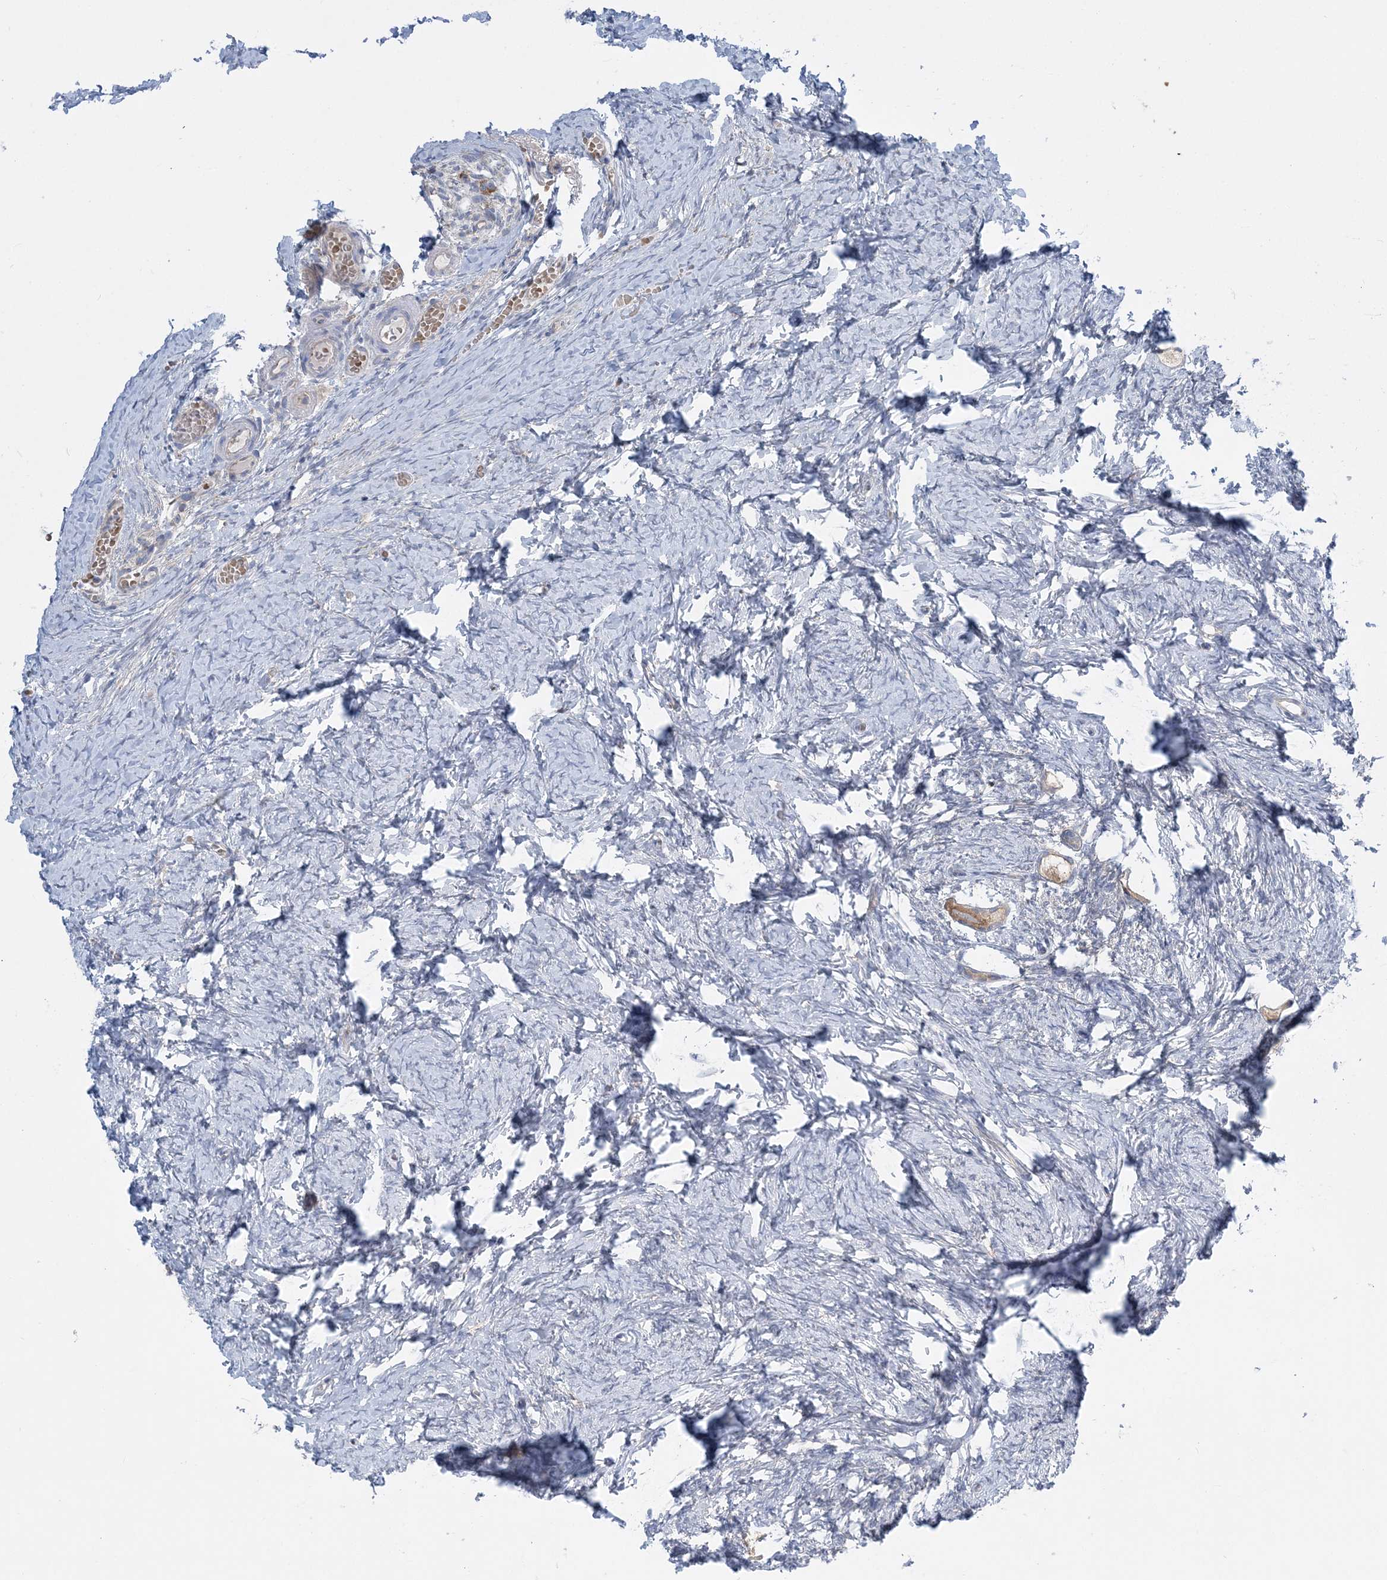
{"staining": {"intensity": "moderate", "quantity": "25%-75%", "location": "cytoplasmic/membranous"}, "tissue": "ovary", "cell_type": "Follicle cells", "image_type": "normal", "snomed": [{"axis": "morphology", "description": "Normal tissue, NOS"}, {"axis": "topography", "description": "Ovary"}], "caption": "The immunohistochemical stain highlights moderate cytoplasmic/membranous positivity in follicle cells of benign ovary.", "gene": "FAM114A2", "patient": {"sex": "female", "age": 27}}